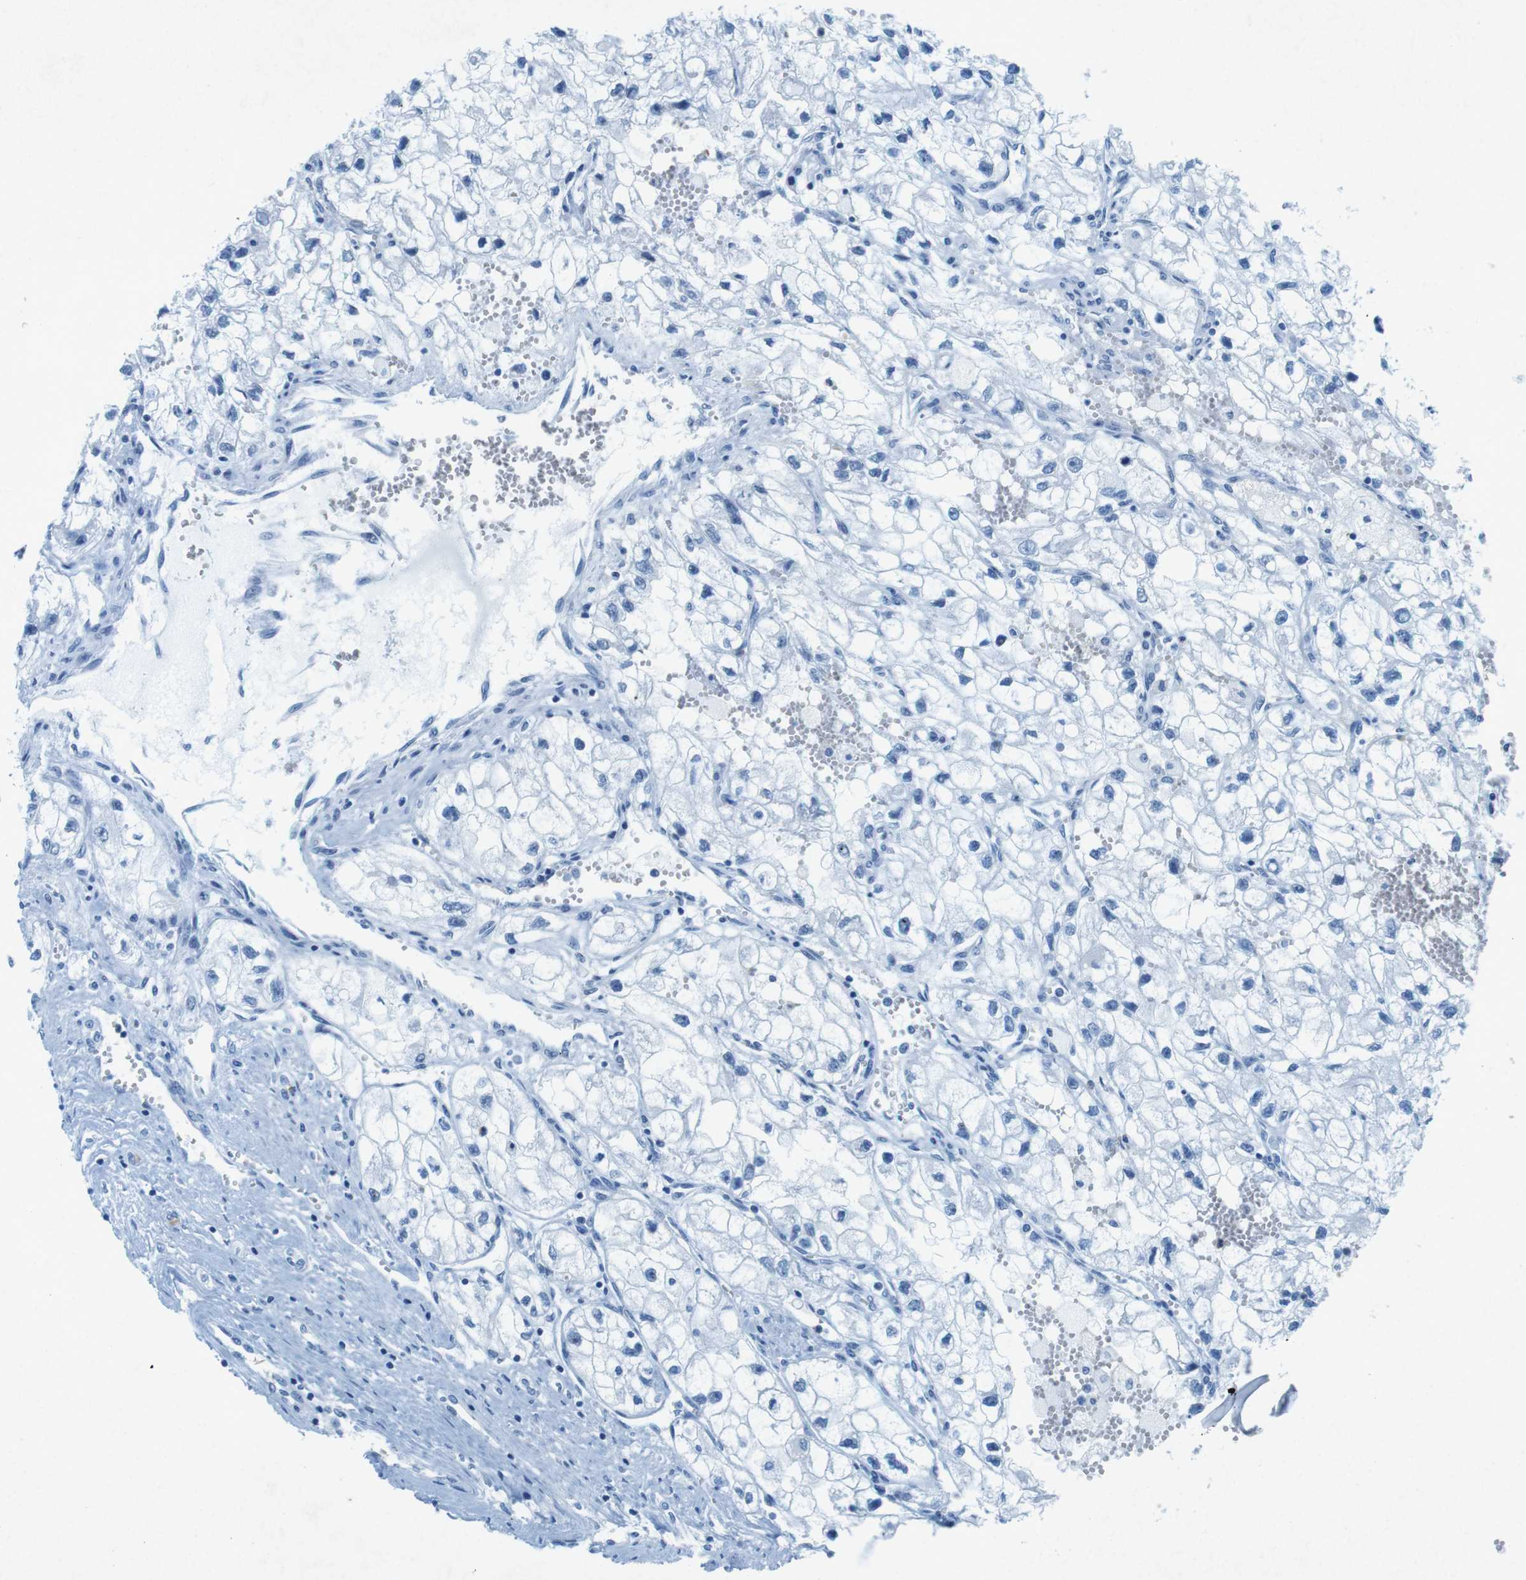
{"staining": {"intensity": "negative", "quantity": "none", "location": "none"}, "tissue": "renal cancer", "cell_type": "Tumor cells", "image_type": "cancer", "snomed": [{"axis": "morphology", "description": "Adenocarcinoma, NOS"}, {"axis": "topography", "description": "Kidney"}], "caption": "DAB (3,3'-diaminobenzidine) immunohistochemical staining of renal cancer displays no significant positivity in tumor cells.", "gene": "CTAG1B", "patient": {"sex": "female", "age": 70}}